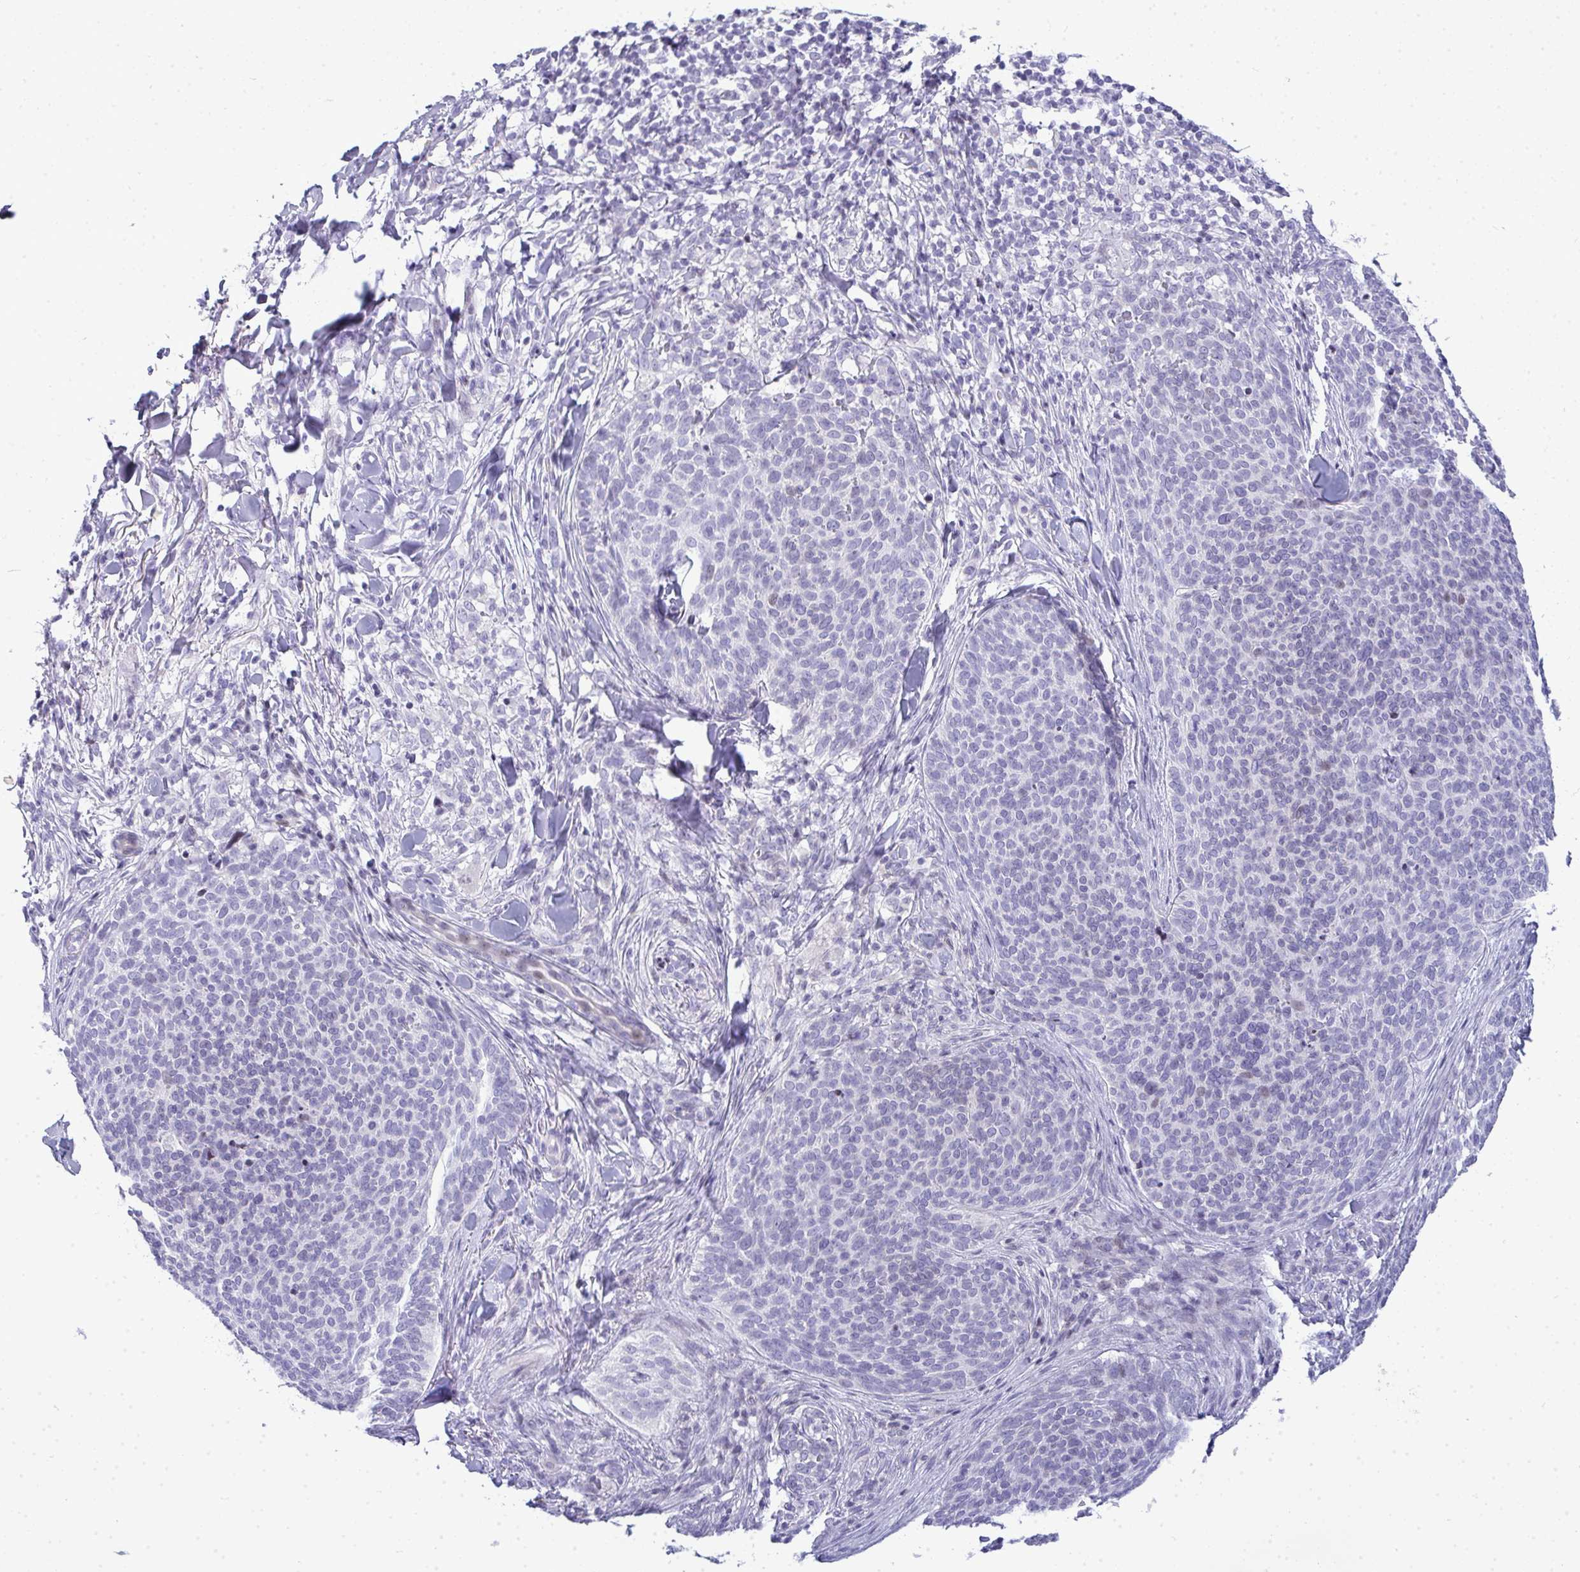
{"staining": {"intensity": "negative", "quantity": "none", "location": "none"}, "tissue": "skin cancer", "cell_type": "Tumor cells", "image_type": "cancer", "snomed": [{"axis": "morphology", "description": "Basal cell carcinoma"}, {"axis": "topography", "description": "Skin"}, {"axis": "topography", "description": "Skin of face"}], "caption": "A histopathology image of human skin cancer (basal cell carcinoma) is negative for staining in tumor cells.", "gene": "ZNF182", "patient": {"sex": "male", "age": 56}}